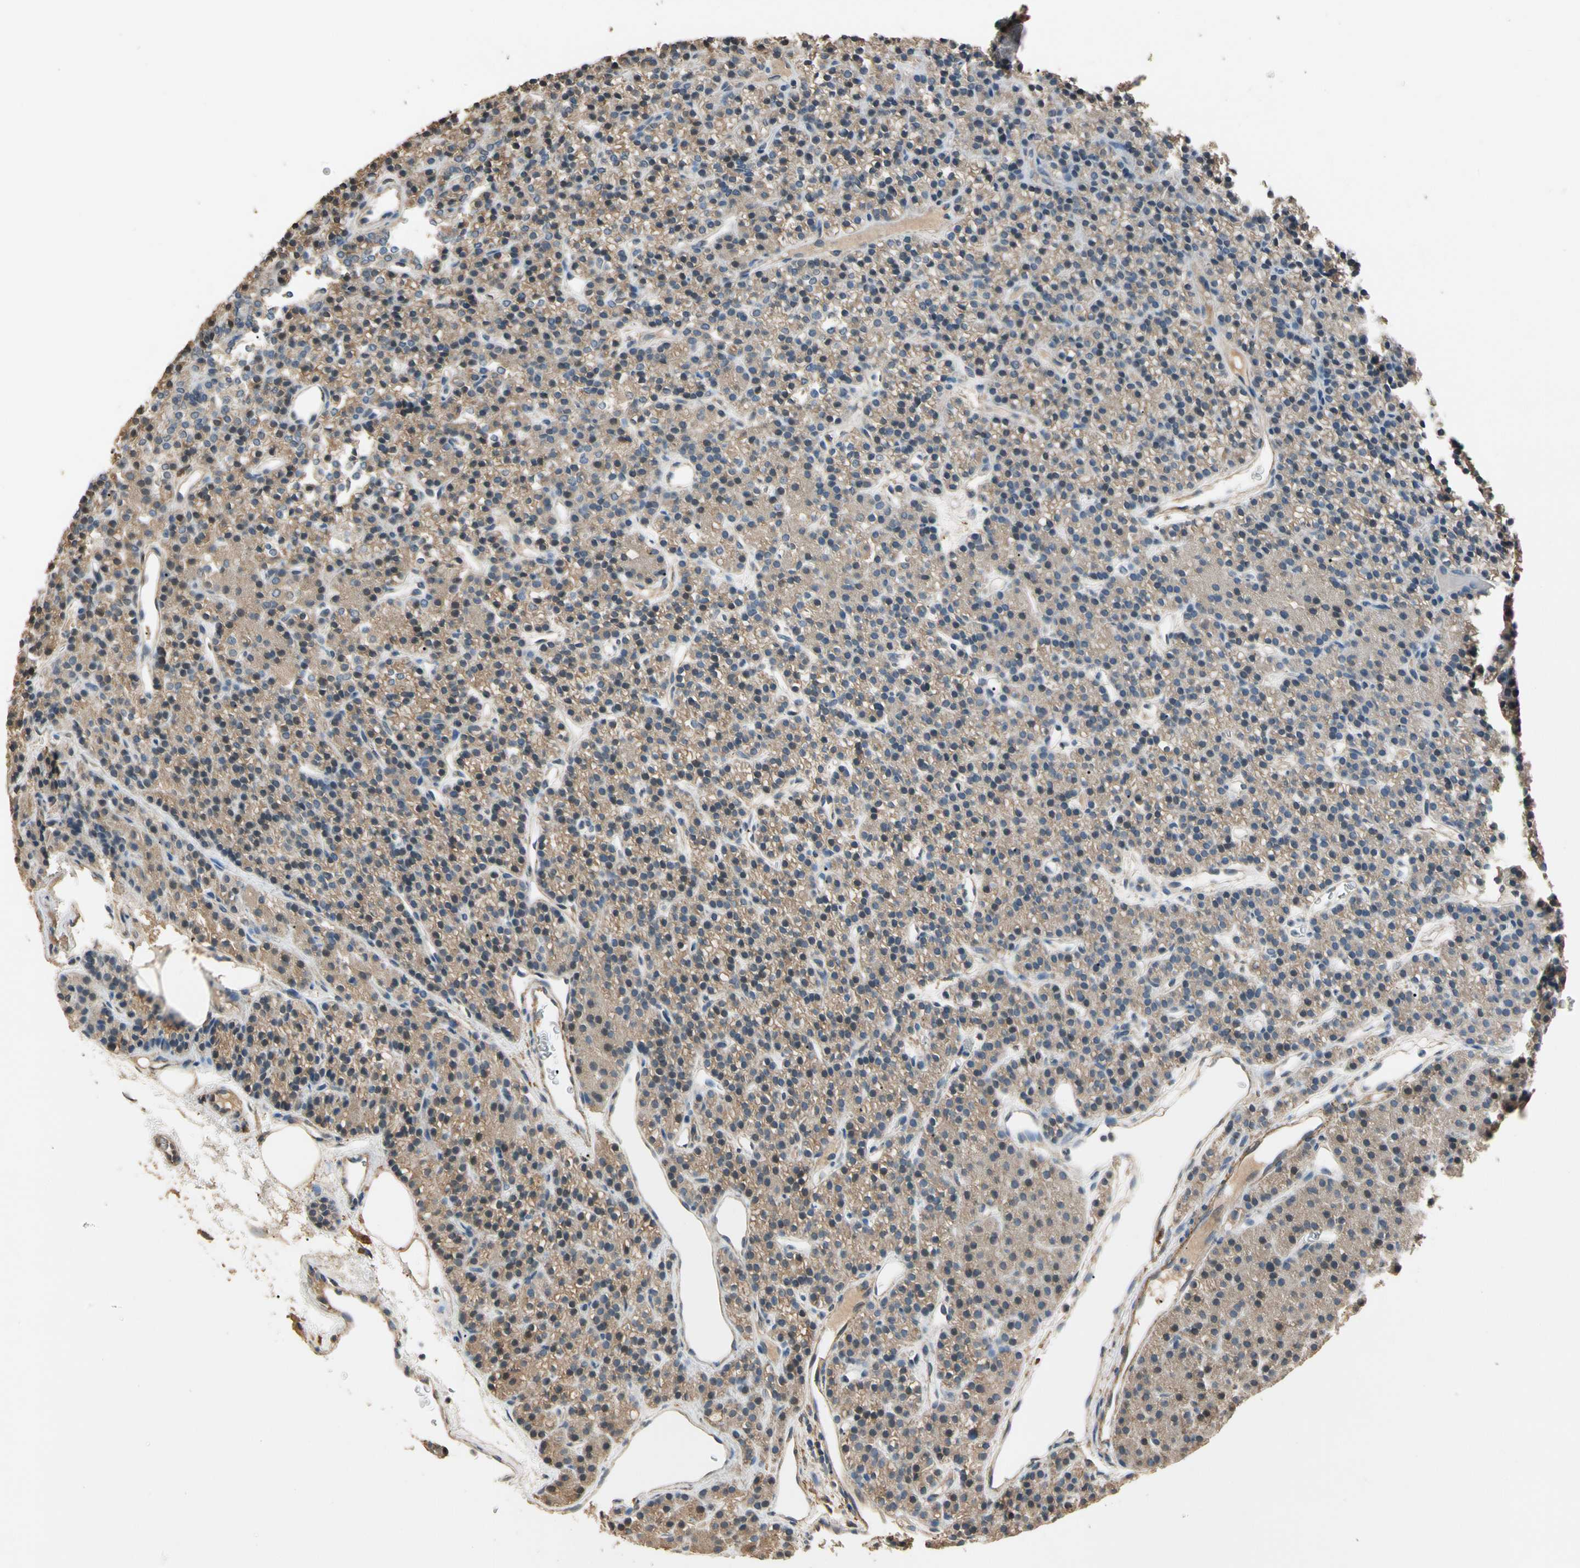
{"staining": {"intensity": "moderate", "quantity": ">75%", "location": "cytoplasmic/membranous"}, "tissue": "parathyroid gland", "cell_type": "Glandular cells", "image_type": "normal", "snomed": [{"axis": "morphology", "description": "Normal tissue, NOS"}, {"axis": "morphology", "description": "Hyperplasia, NOS"}, {"axis": "topography", "description": "Parathyroid gland"}], "caption": "Immunohistochemical staining of unremarkable human parathyroid gland shows moderate cytoplasmic/membranous protein expression in approximately >75% of glandular cells.", "gene": "CDH6", "patient": {"sex": "male", "age": 44}}